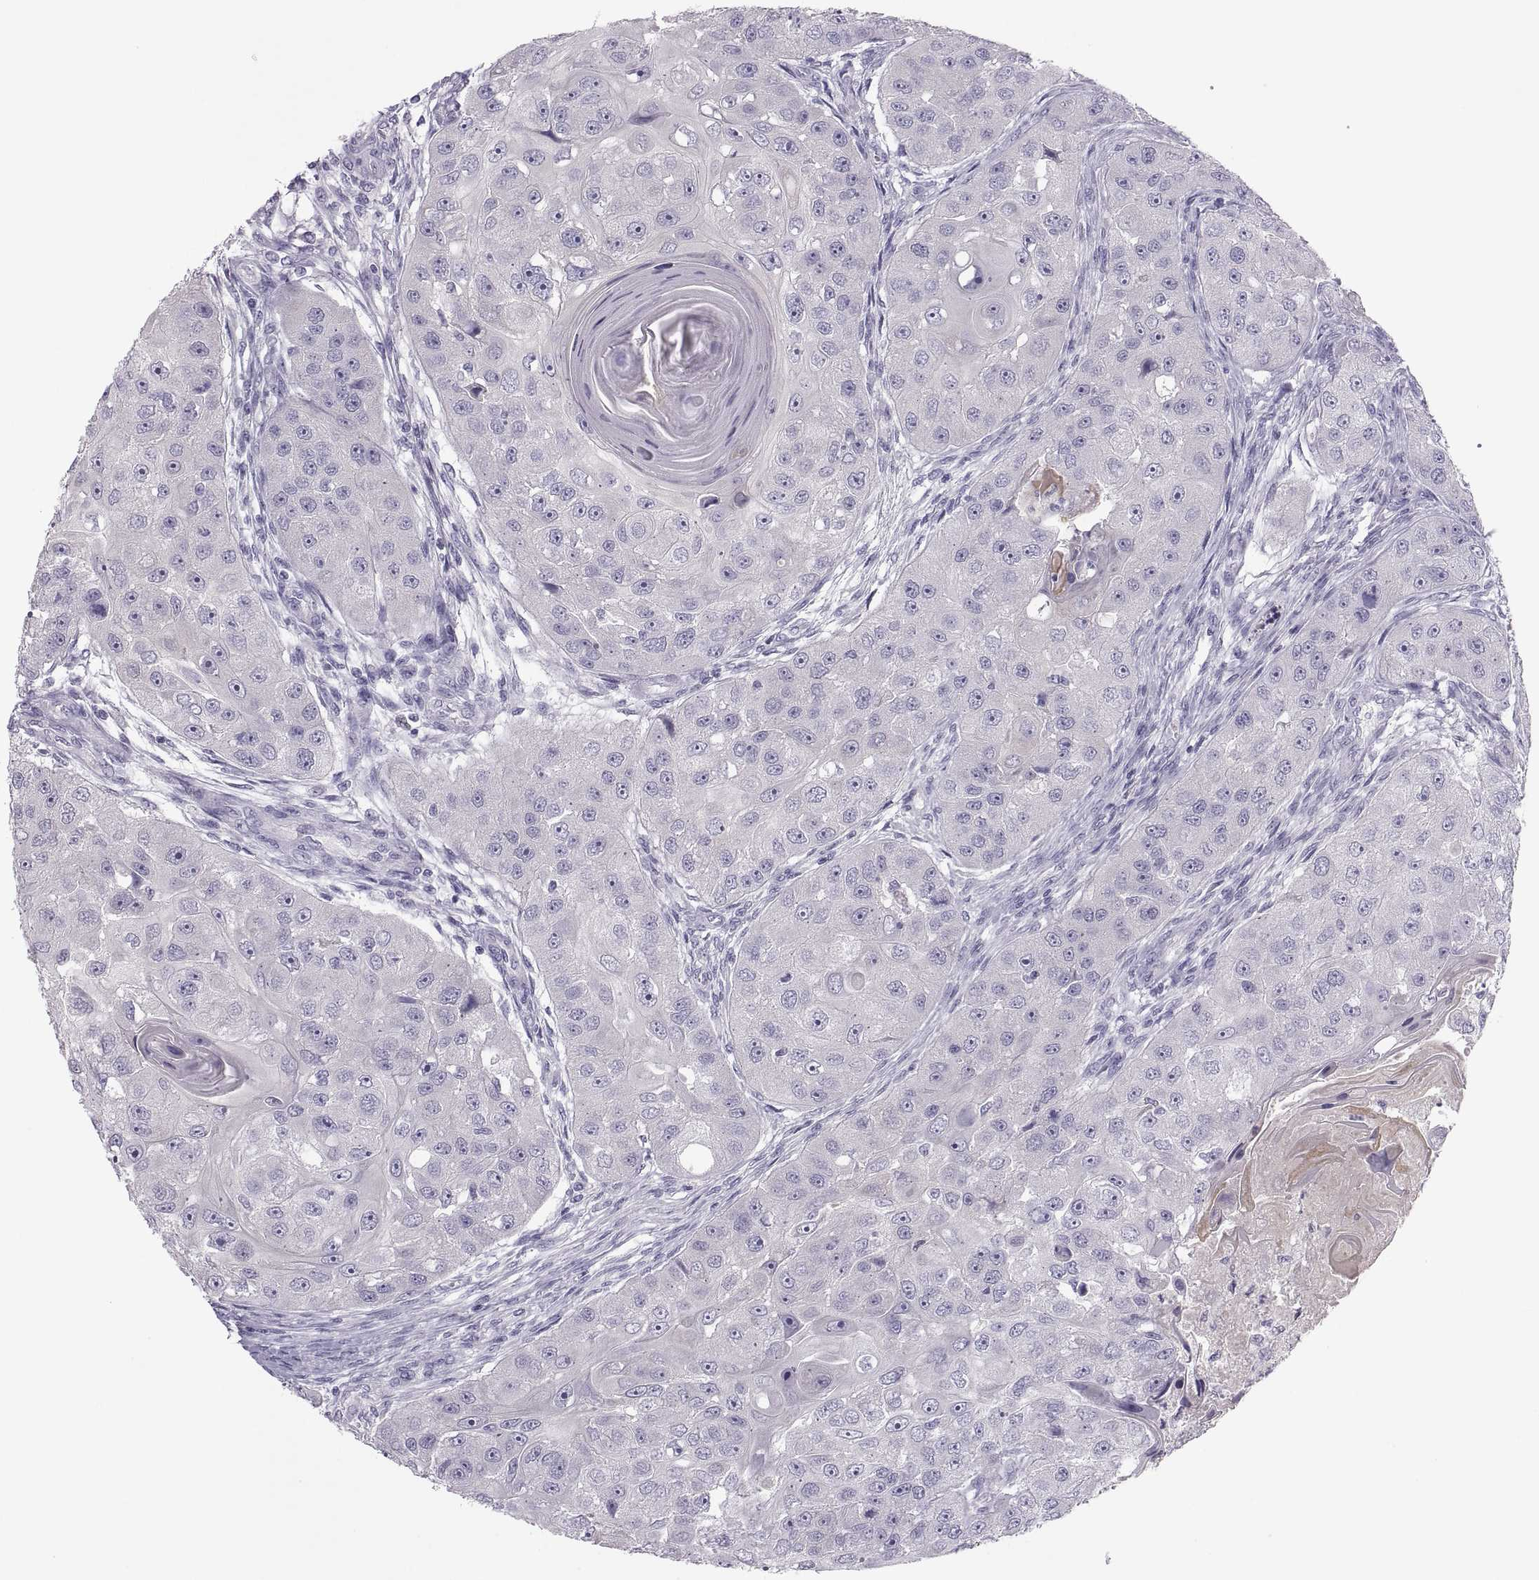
{"staining": {"intensity": "negative", "quantity": "none", "location": "none"}, "tissue": "head and neck cancer", "cell_type": "Tumor cells", "image_type": "cancer", "snomed": [{"axis": "morphology", "description": "Squamous cell carcinoma, NOS"}, {"axis": "topography", "description": "Head-Neck"}], "caption": "Head and neck cancer (squamous cell carcinoma) stained for a protein using immunohistochemistry demonstrates no staining tumor cells.", "gene": "MAGEB2", "patient": {"sex": "male", "age": 51}}